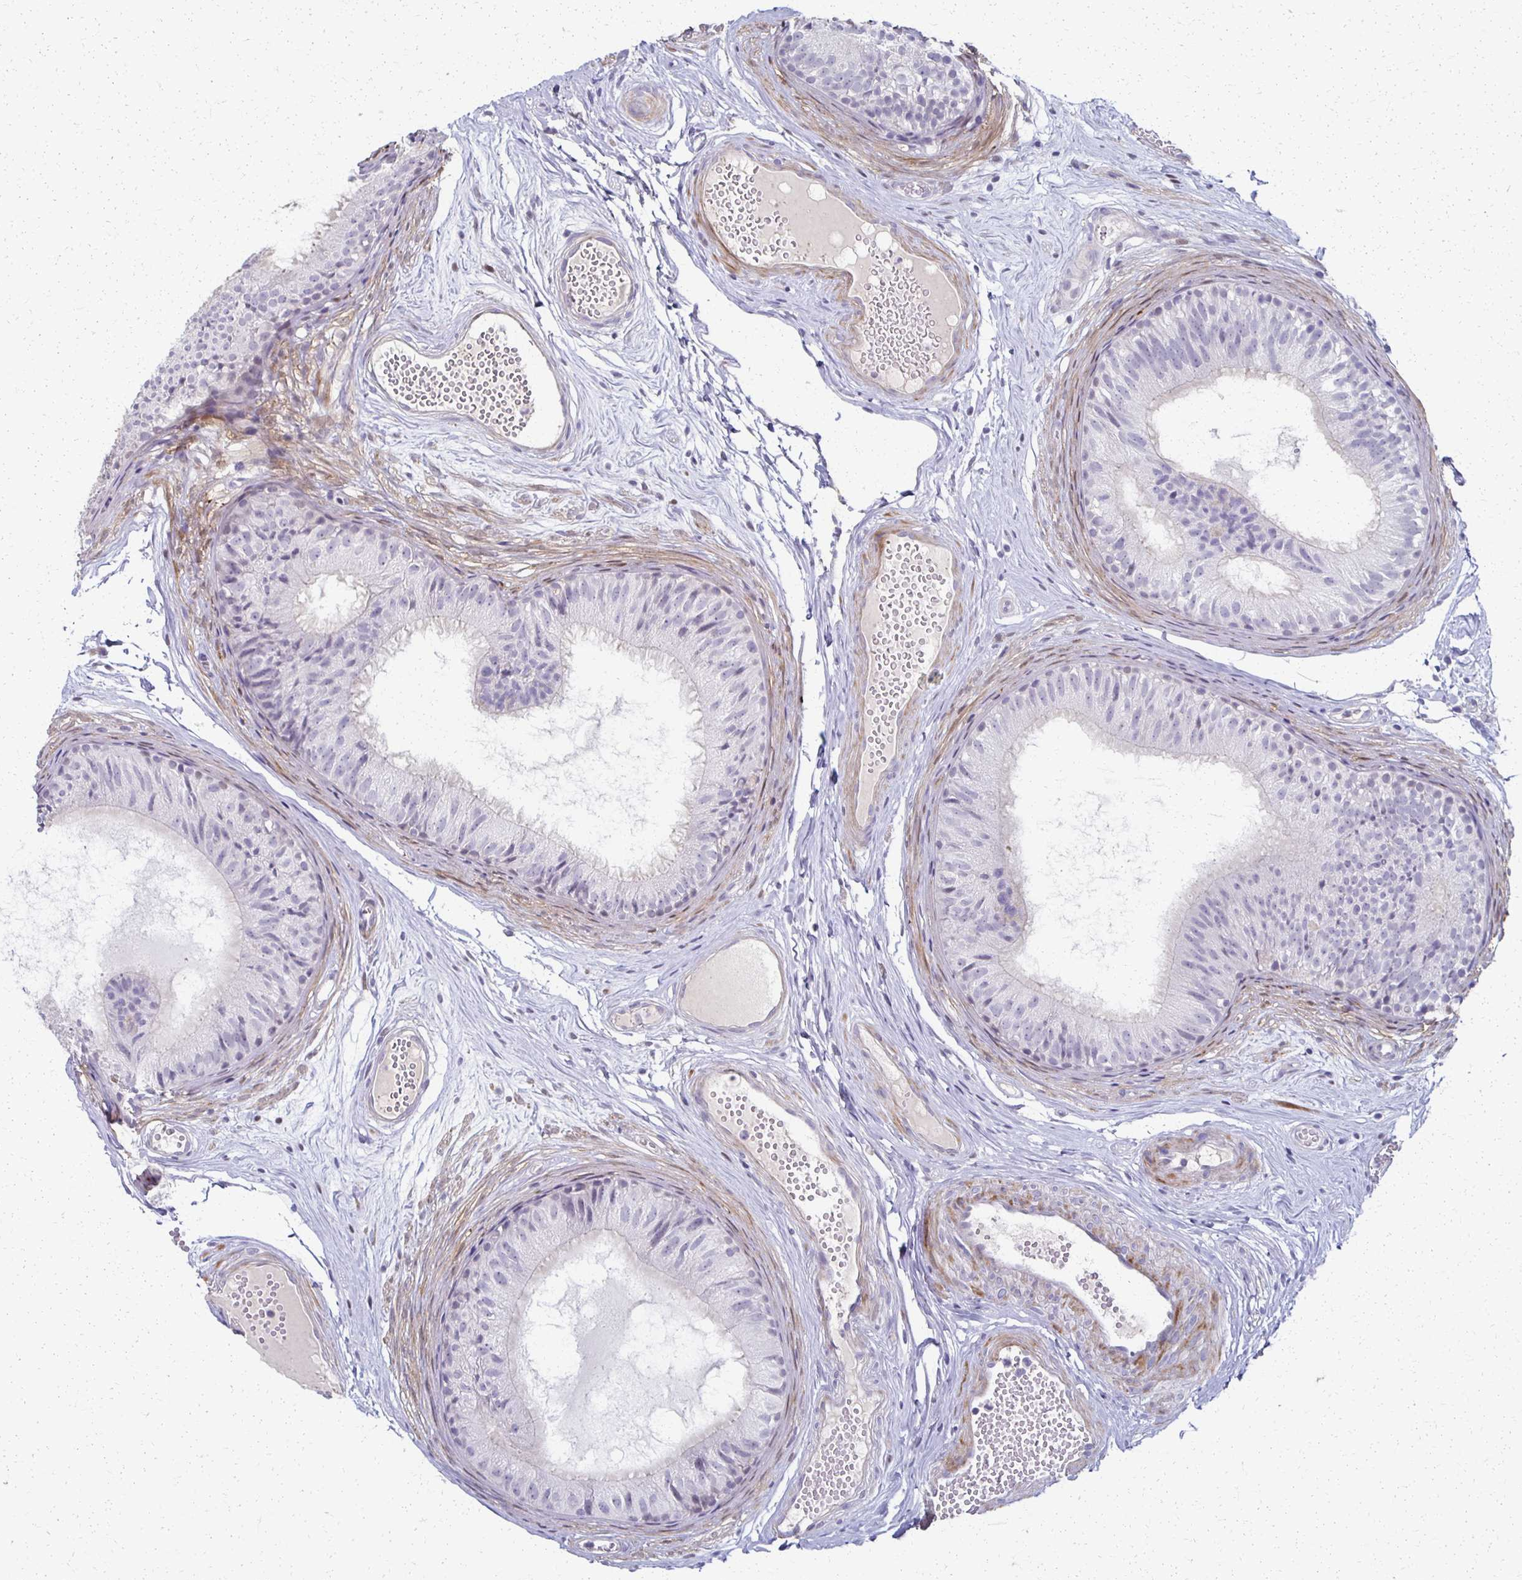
{"staining": {"intensity": "negative", "quantity": "none", "location": "none"}, "tissue": "epididymis", "cell_type": "Glandular cells", "image_type": "normal", "snomed": [{"axis": "morphology", "description": "Normal tissue, NOS"}, {"axis": "morphology", "description": "Seminoma, NOS"}, {"axis": "topography", "description": "Testis"}, {"axis": "topography", "description": "Epididymis"}], "caption": "An IHC micrograph of unremarkable epididymis is shown. There is no staining in glandular cells of epididymis.", "gene": "FOXO4", "patient": {"sex": "male", "age": 34}}